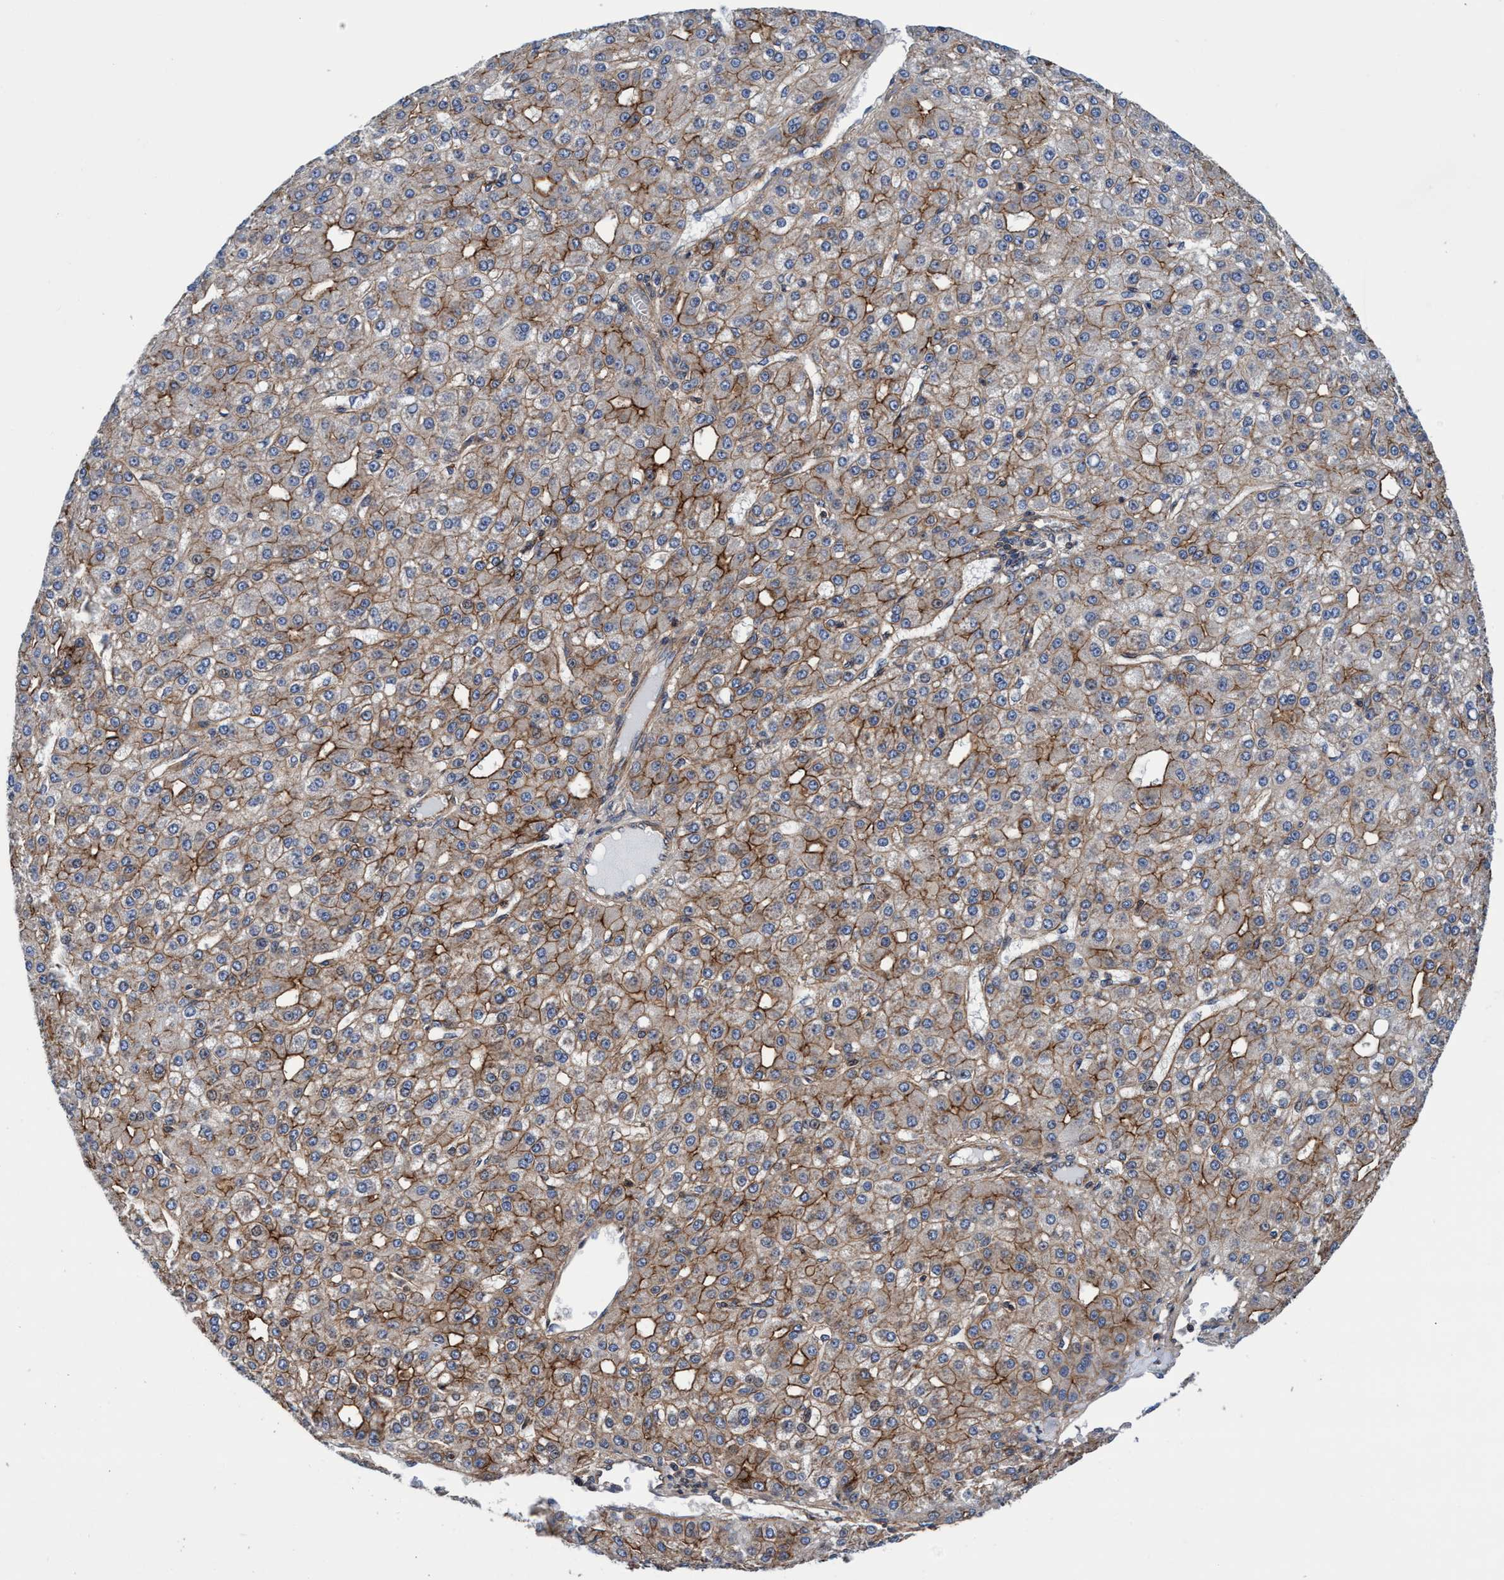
{"staining": {"intensity": "strong", "quantity": ">75%", "location": "cytoplasmic/membranous"}, "tissue": "liver cancer", "cell_type": "Tumor cells", "image_type": "cancer", "snomed": [{"axis": "morphology", "description": "Carcinoma, Hepatocellular, NOS"}, {"axis": "topography", "description": "Liver"}], "caption": "Tumor cells exhibit strong cytoplasmic/membranous positivity in about >75% of cells in liver hepatocellular carcinoma.", "gene": "MCM3AP", "patient": {"sex": "male", "age": 67}}